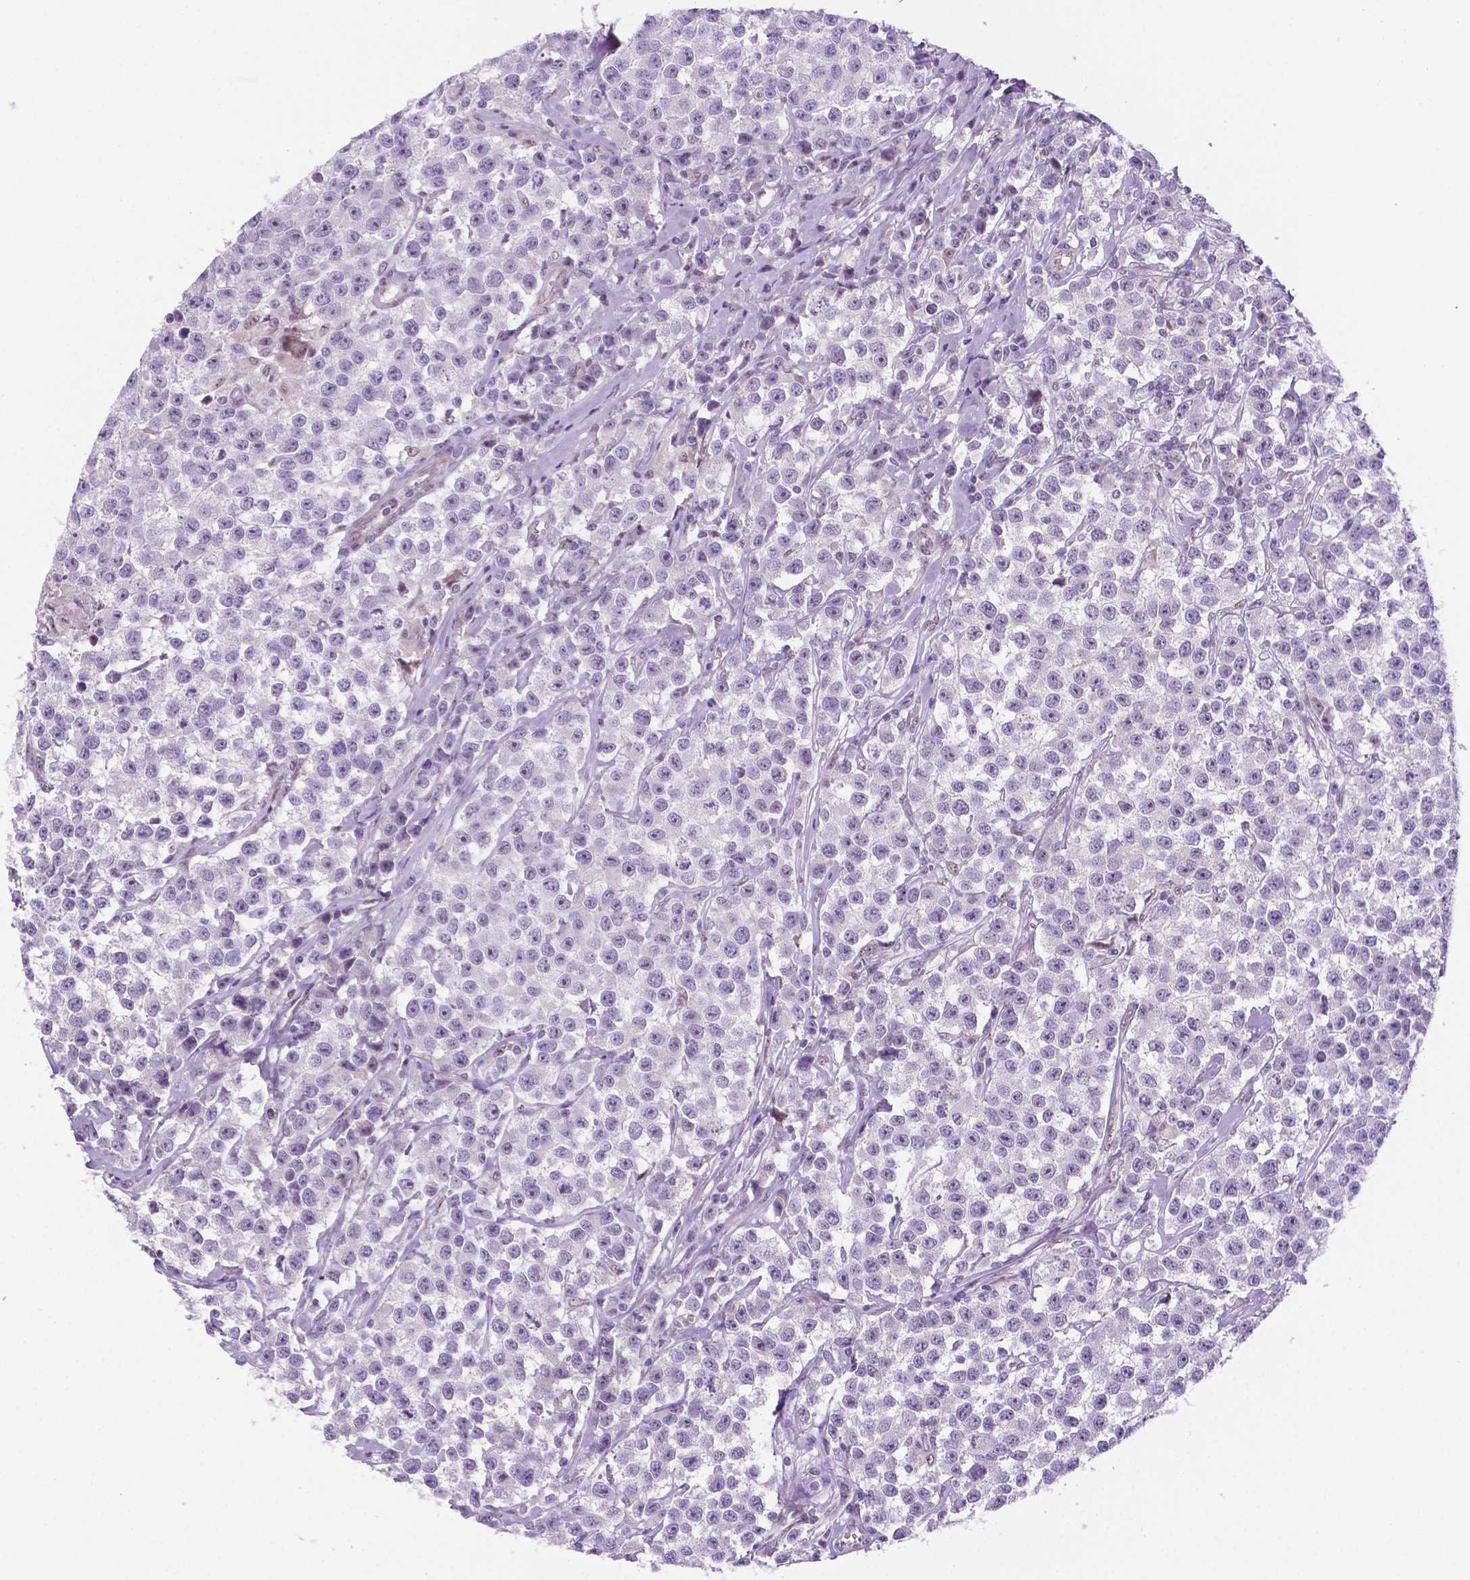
{"staining": {"intensity": "negative", "quantity": "none", "location": "none"}, "tissue": "testis cancer", "cell_type": "Tumor cells", "image_type": "cancer", "snomed": [{"axis": "morphology", "description": "Seminoma, NOS"}, {"axis": "topography", "description": "Testis"}], "caption": "This is a histopathology image of immunohistochemistry (IHC) staining of testis cancer (seminoma), which shows no staining in tumor cells.", "gene": "C18orf21", "patient": {"sex": "male", "age": 59}}